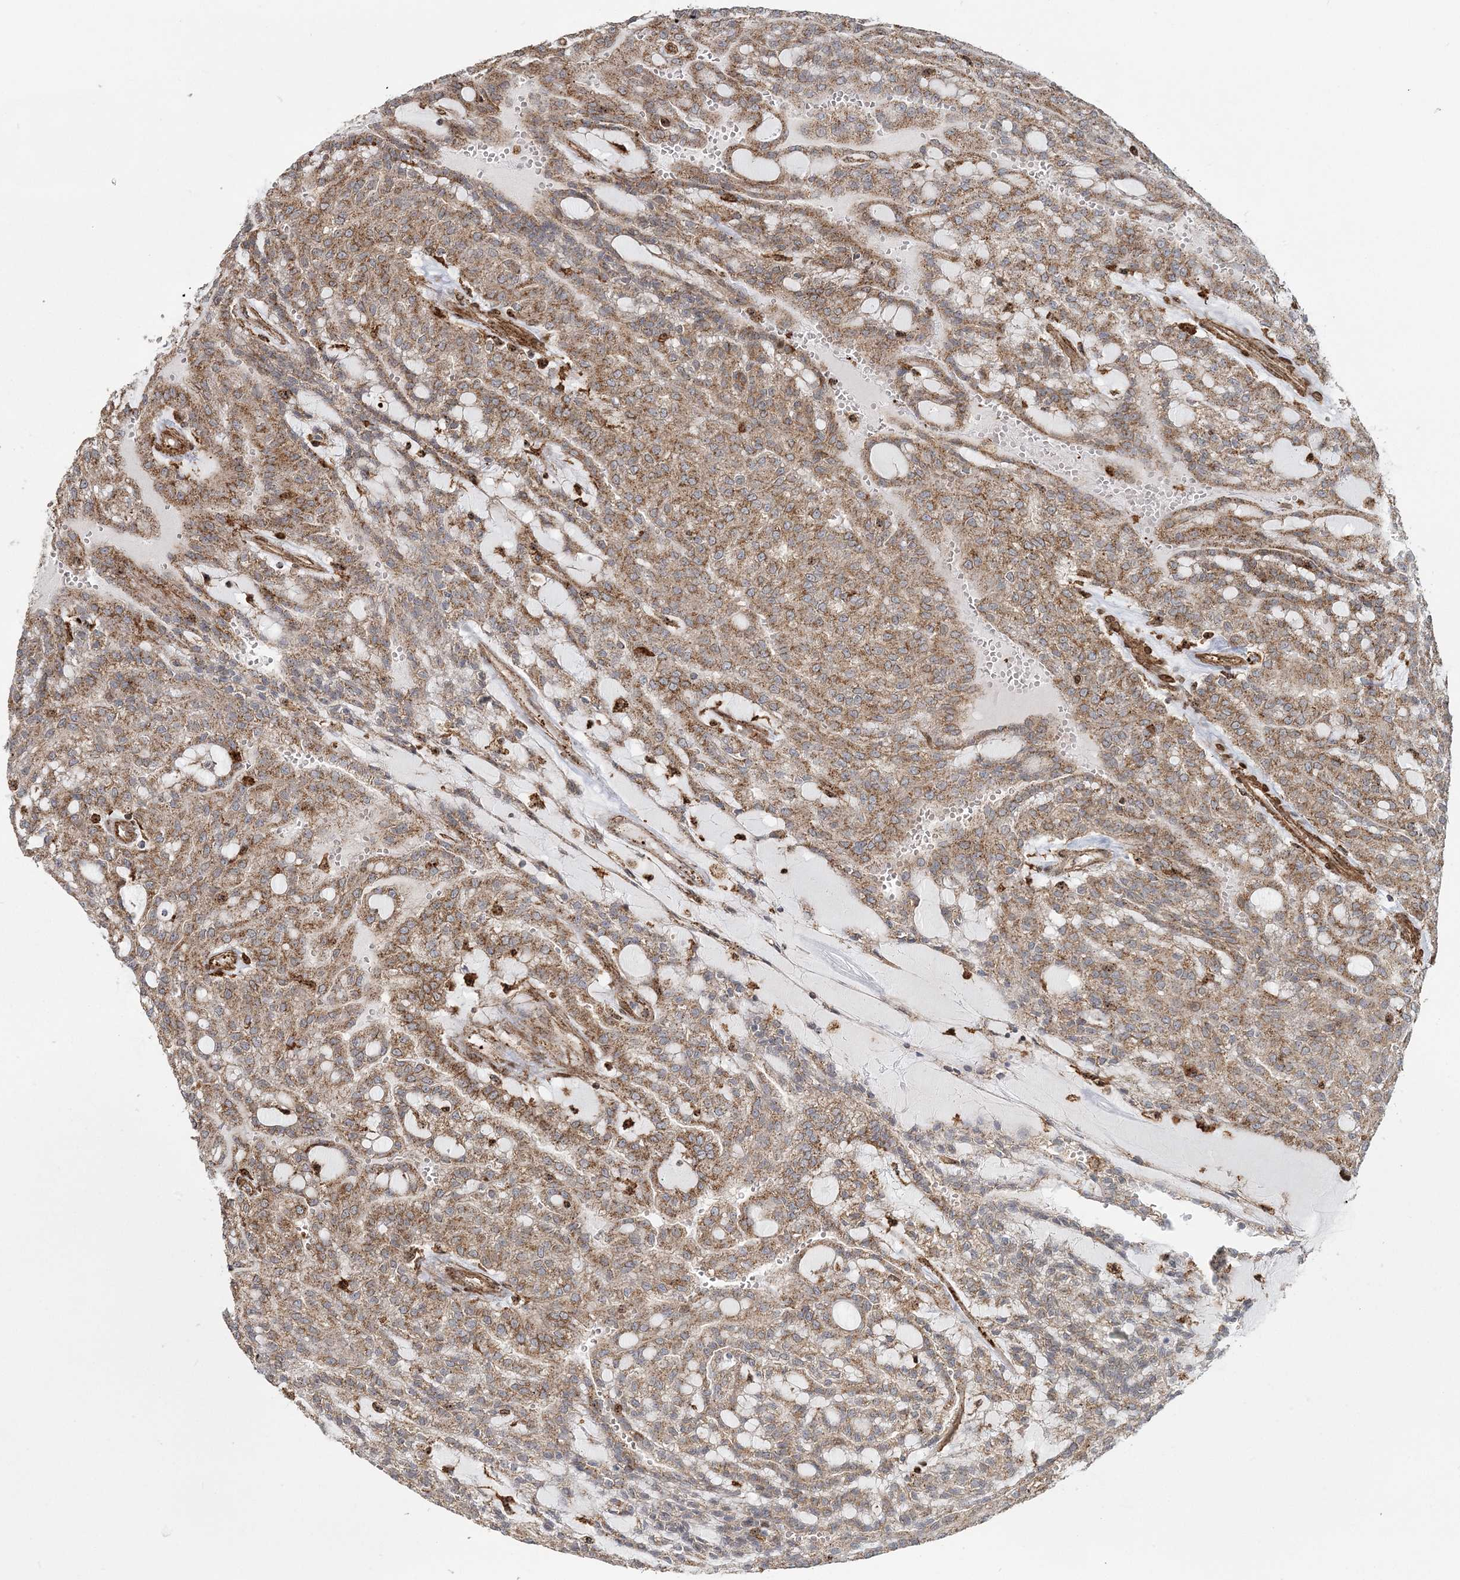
{"staining": {"intensity": "moderate", "quantity": ">75%", "location": "cytoplasmic/membranous"}, "tissue": "renal cancer", "cell_type": "Tumor cells", "image_type": "cancer", "snomed": [{"axis": "morphology", "description": "Adenocarcinoma, NOS"}, {"axis": "topography", "description": "Kidney"}], "caption": "Immunohistochemistry of renal adenocarcinoma exhibits medium levels of moderate cytoplasmic/membranous staining in about >75% of tumor cells.", "gene": "TRAF3IP2", "patient": {"sex": "male", "age": 63}}